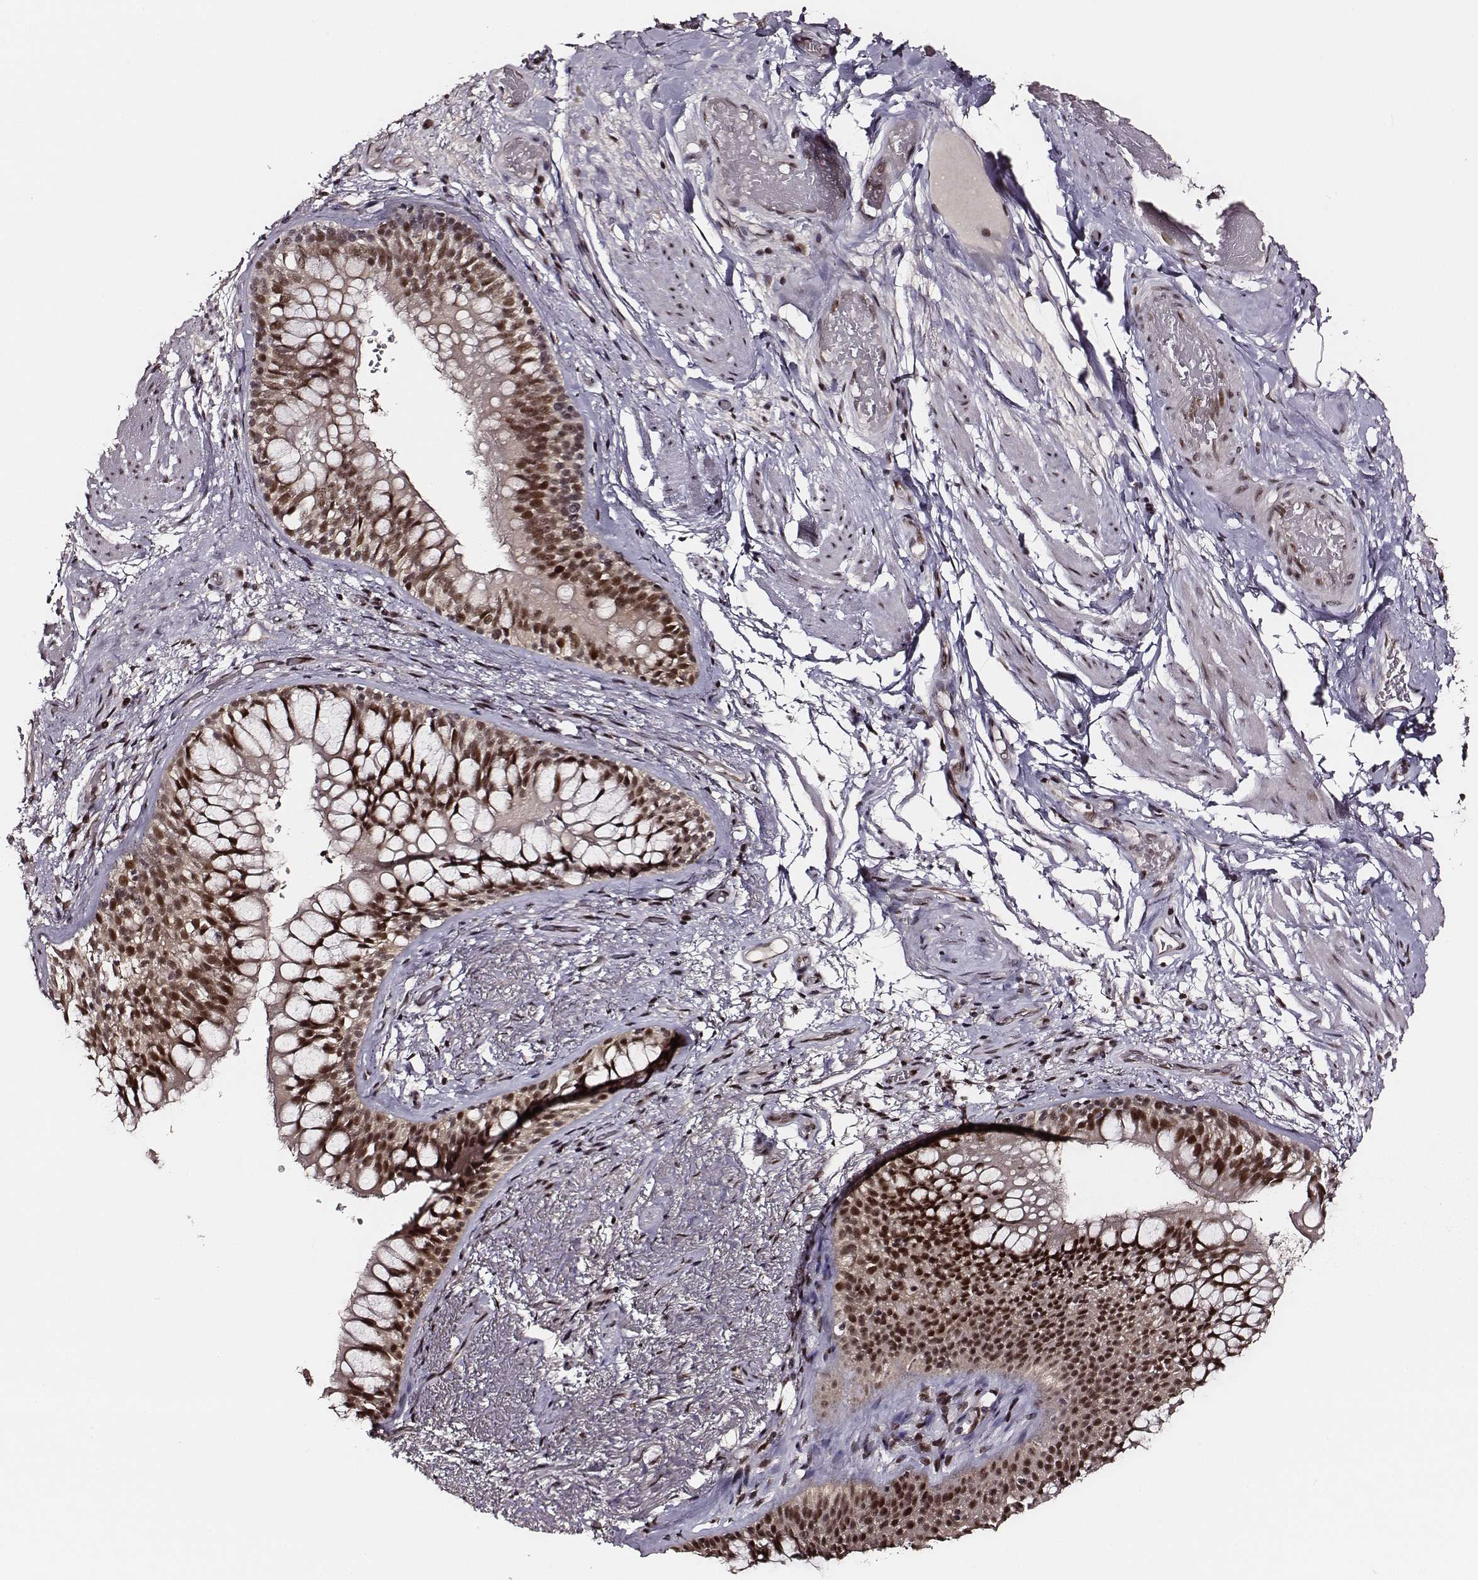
{"staining": {"intensity": "strong", "quantity": ">75%", "location": "nuclear"}, "tissue": "adipose tissue", "cell_type": "Adipocytes", "image_type": "normal", "snomed": [{"axis": "morphology", "description": "Normal tissue, NOS"}, {"axis": "topography", "description": "Cartilage tissue"}, {"axis": "topography", "description": "Bronchus"}], "caption": "Immunohistochemistry photomicrograph of benign adipose tissue: adipose tissue stained using immunohistochemistry (IHC) displays high levels of strong protein expression localized specifically in the nuclear of adipocytes, appearing as a nuclear brown color.", "gene": "PPARA", "patient": {"sex": "male", "age": 64}}